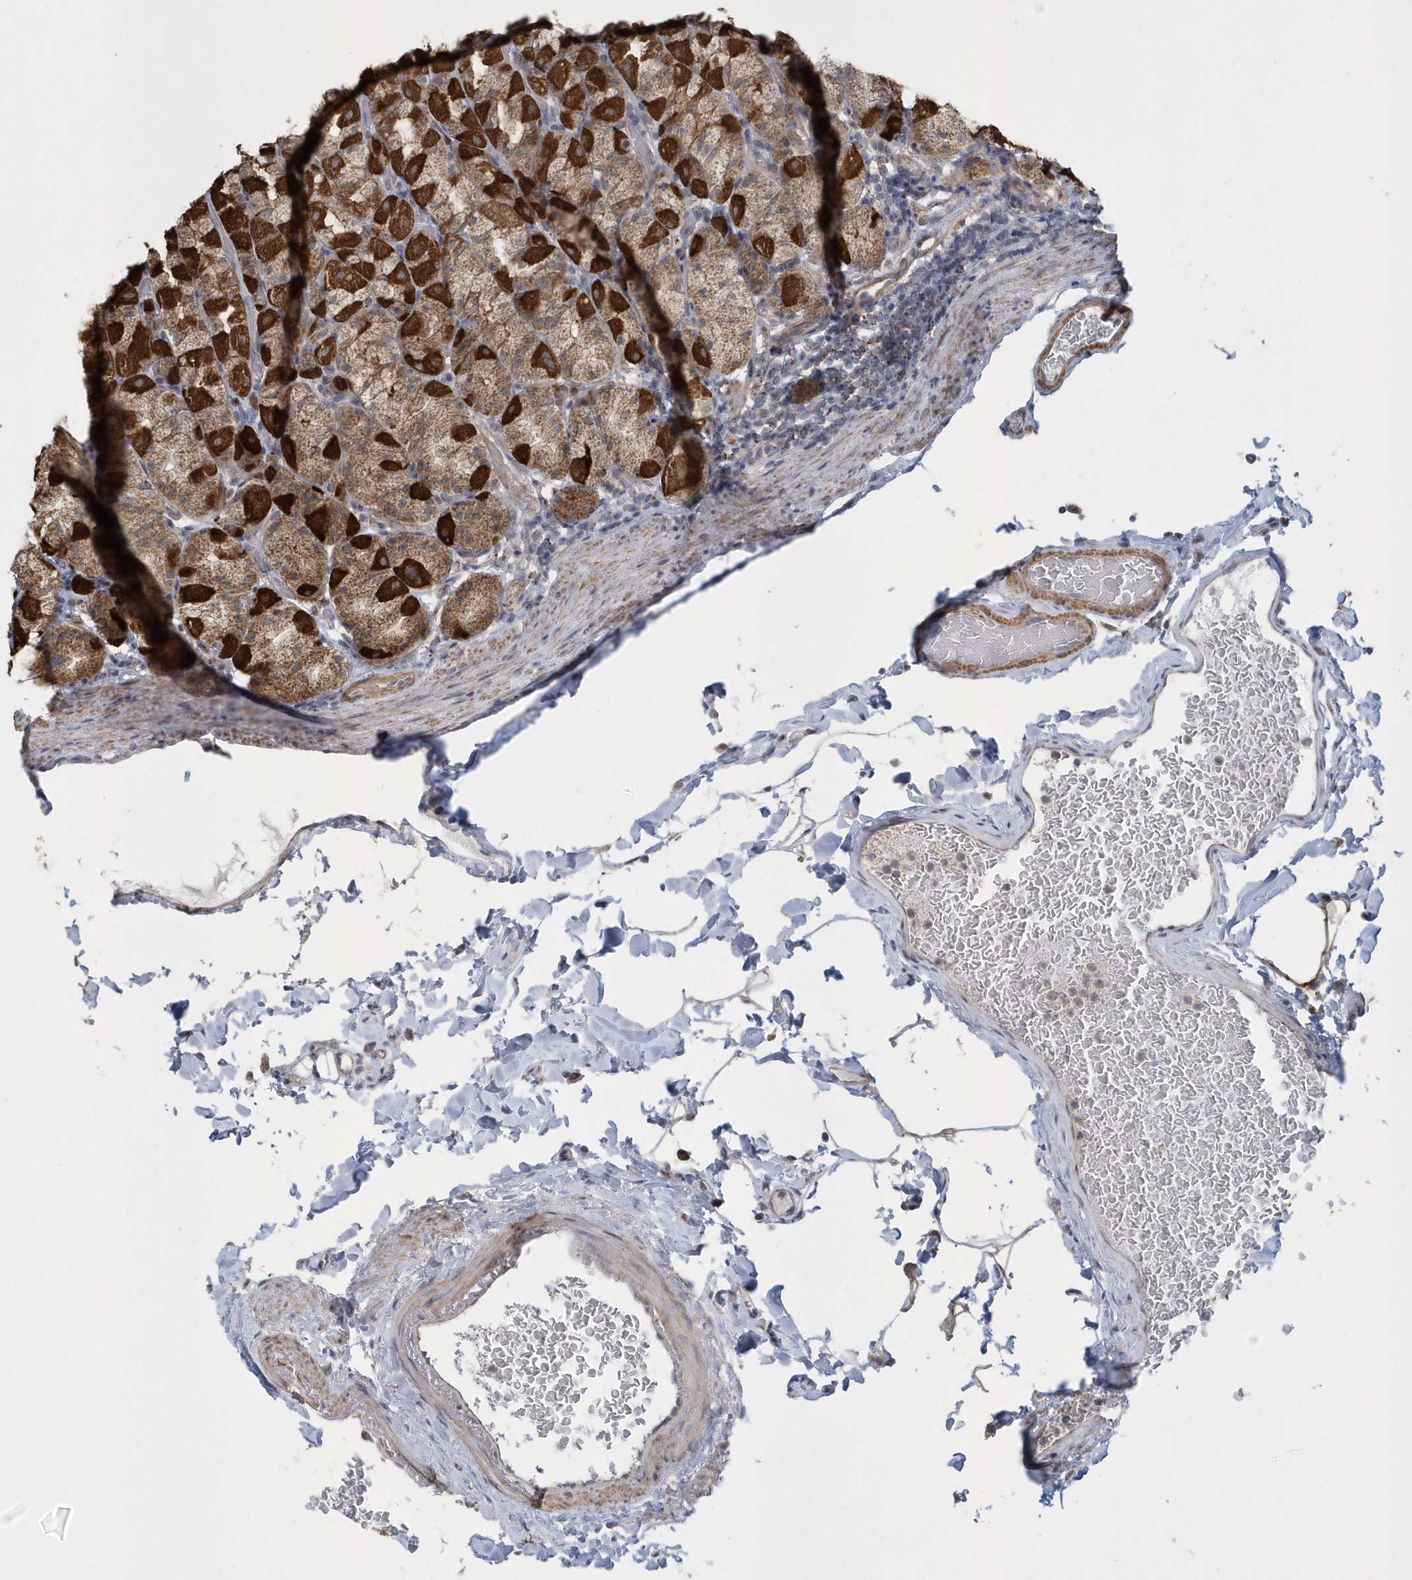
{"staining": {"intensity": "strong", "quantity": ">75%", "location": "cytoplasmic/membranous"}, "tissue": "stomach", "cell_type": "Glandular cells", "image_type": "normal", "snomed": [{"axis": "morphology", "description": "Normal tissue, NOS"}, {"axis": "topography", "description": "Stomach, upper"}], "caption": "Protein analysis of normal stomach exhibits strong cytoplasmic/membranous staining in about >75% of glandular cells.", "gene": "SLX9", "patient": {"sex": "male", "age": 68}}